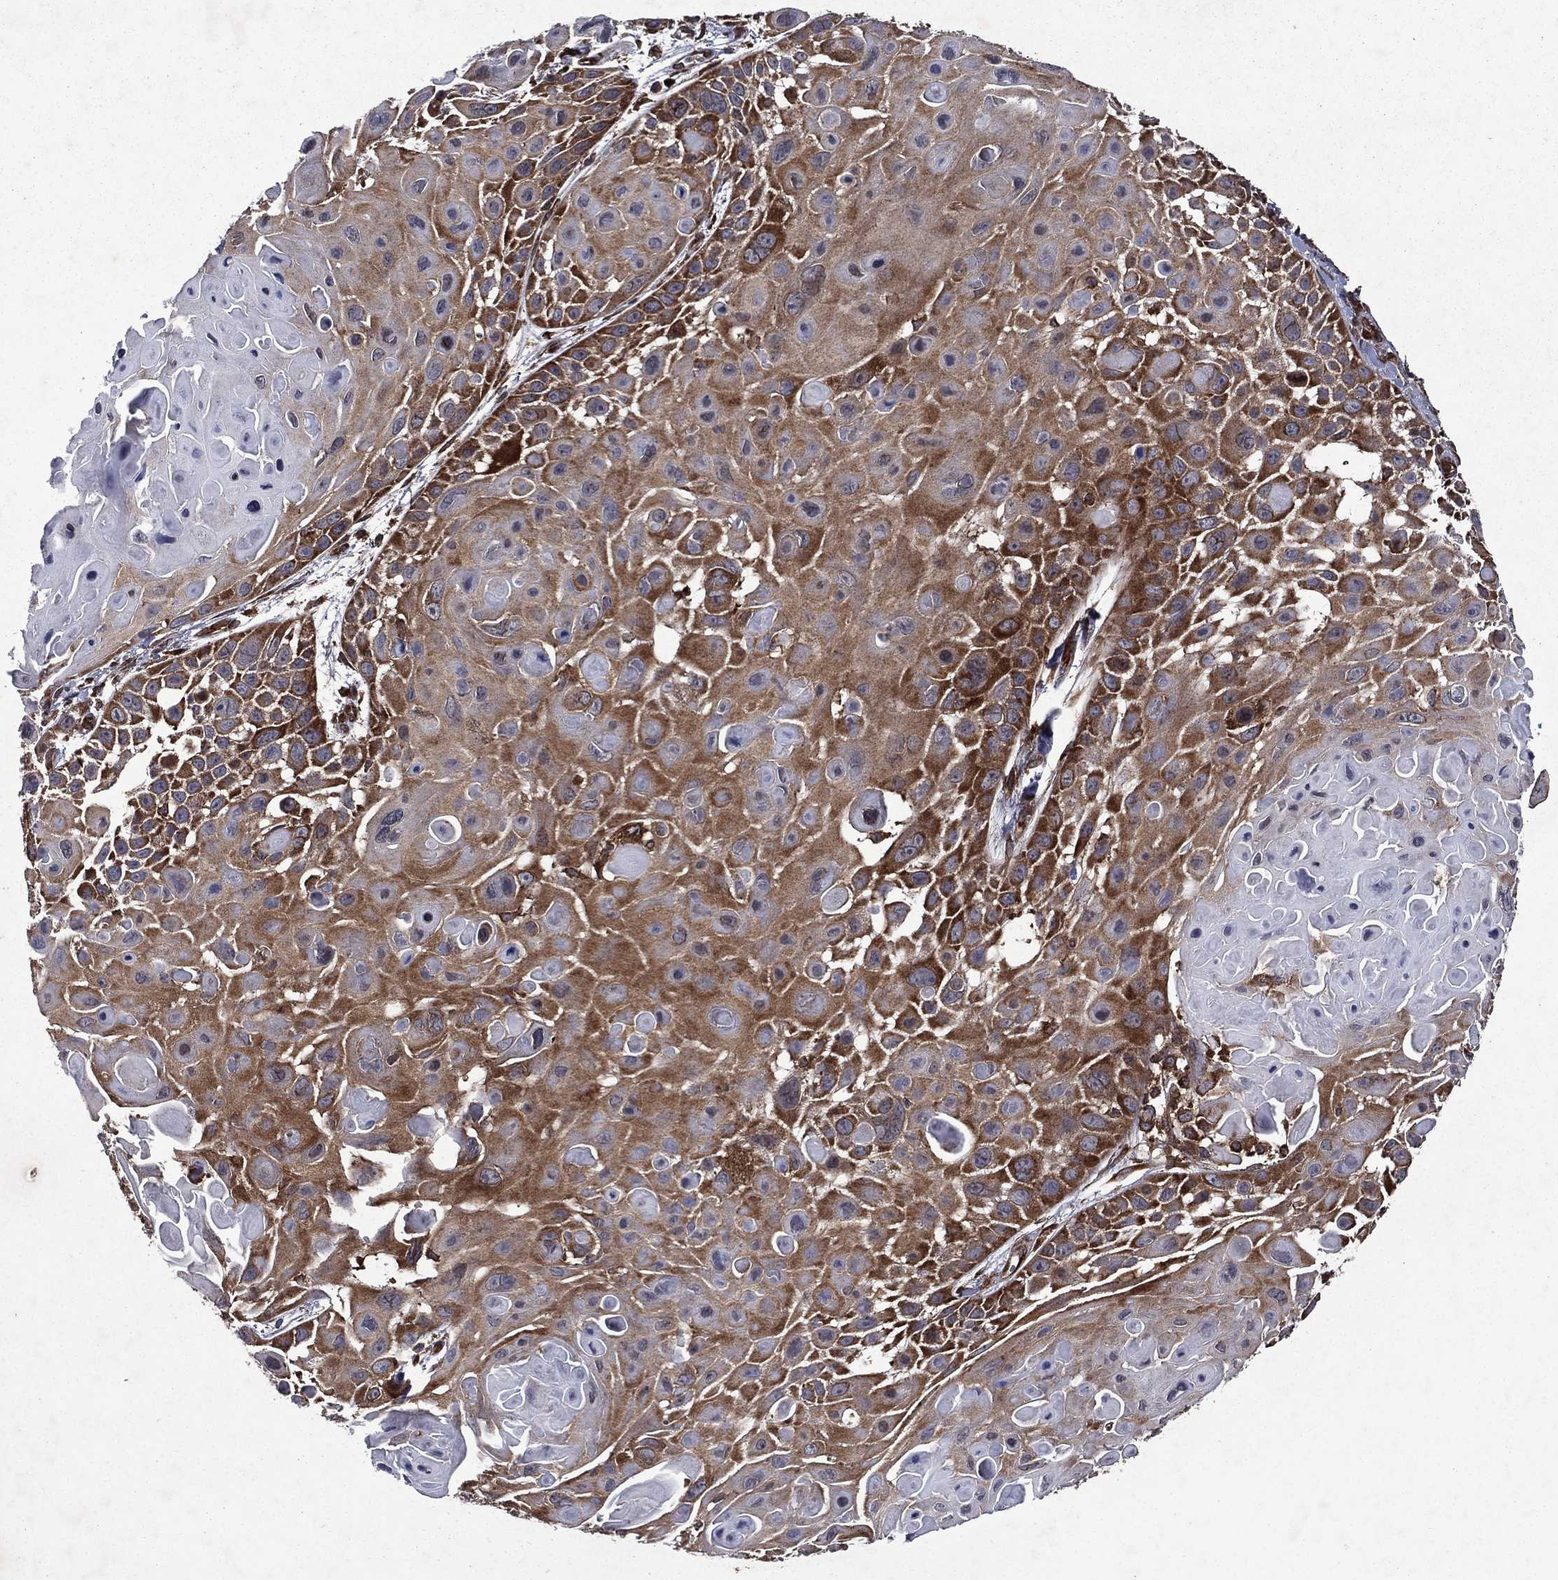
{"staining": {"intensity": "moderate", "quantity": ">75%", "location": "cytoplasmic/membranous"}, "tissue": "skin cancer", "cell_type": "Tumor cells", "image_type": "cancer", "snomed": [{"axis": "morphology", "description": "Squamous cell carcinoma, NOS"}, {"axis": "topography", "description": "Skin"}, {"axis": "topography", "description": "Anal"}], "caption": "Skin cancer stained with a protein marker displays moderate staining in tumor cells.", "gene": "EIF2B4", "patient": {"sex": "female", "age": 75}}